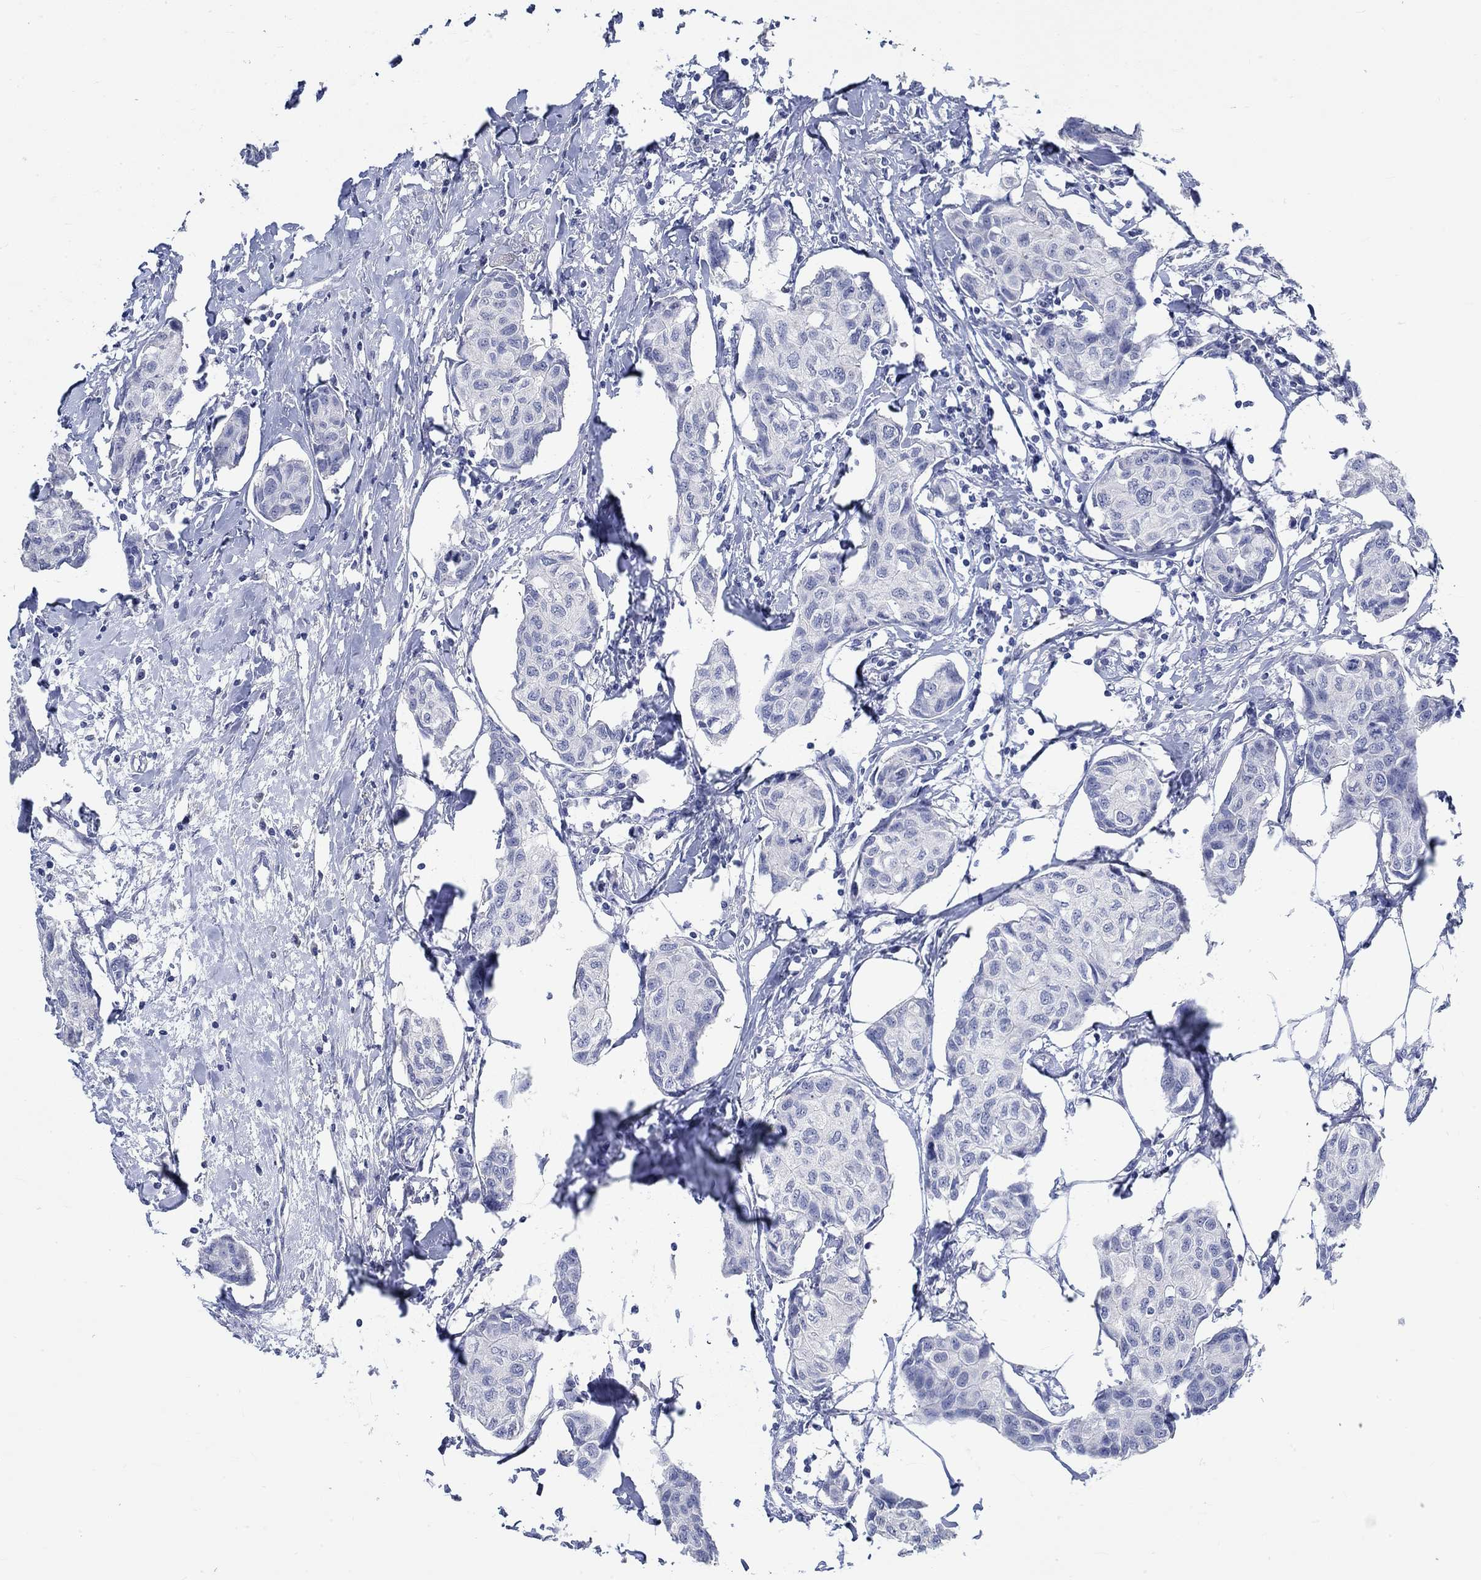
{"staining": {"intensity": "negative", "quantity": "none", "location": "none"}, "tissue": "breast cancer", "cell_type": "Tumor cells", "image_type": "cancer", "snomed": [{"axis": "morphology", "description": "Duct carcinoma"}, {"axis": "topography", "description": "Breast"}], "caption": "Immunohistochemistry of breast cancer (invasive ductal carcinoma) reveals no staining in tumor cells.", "gene": "C4orf47", "patient": {"sex": "female", "age": 80}}